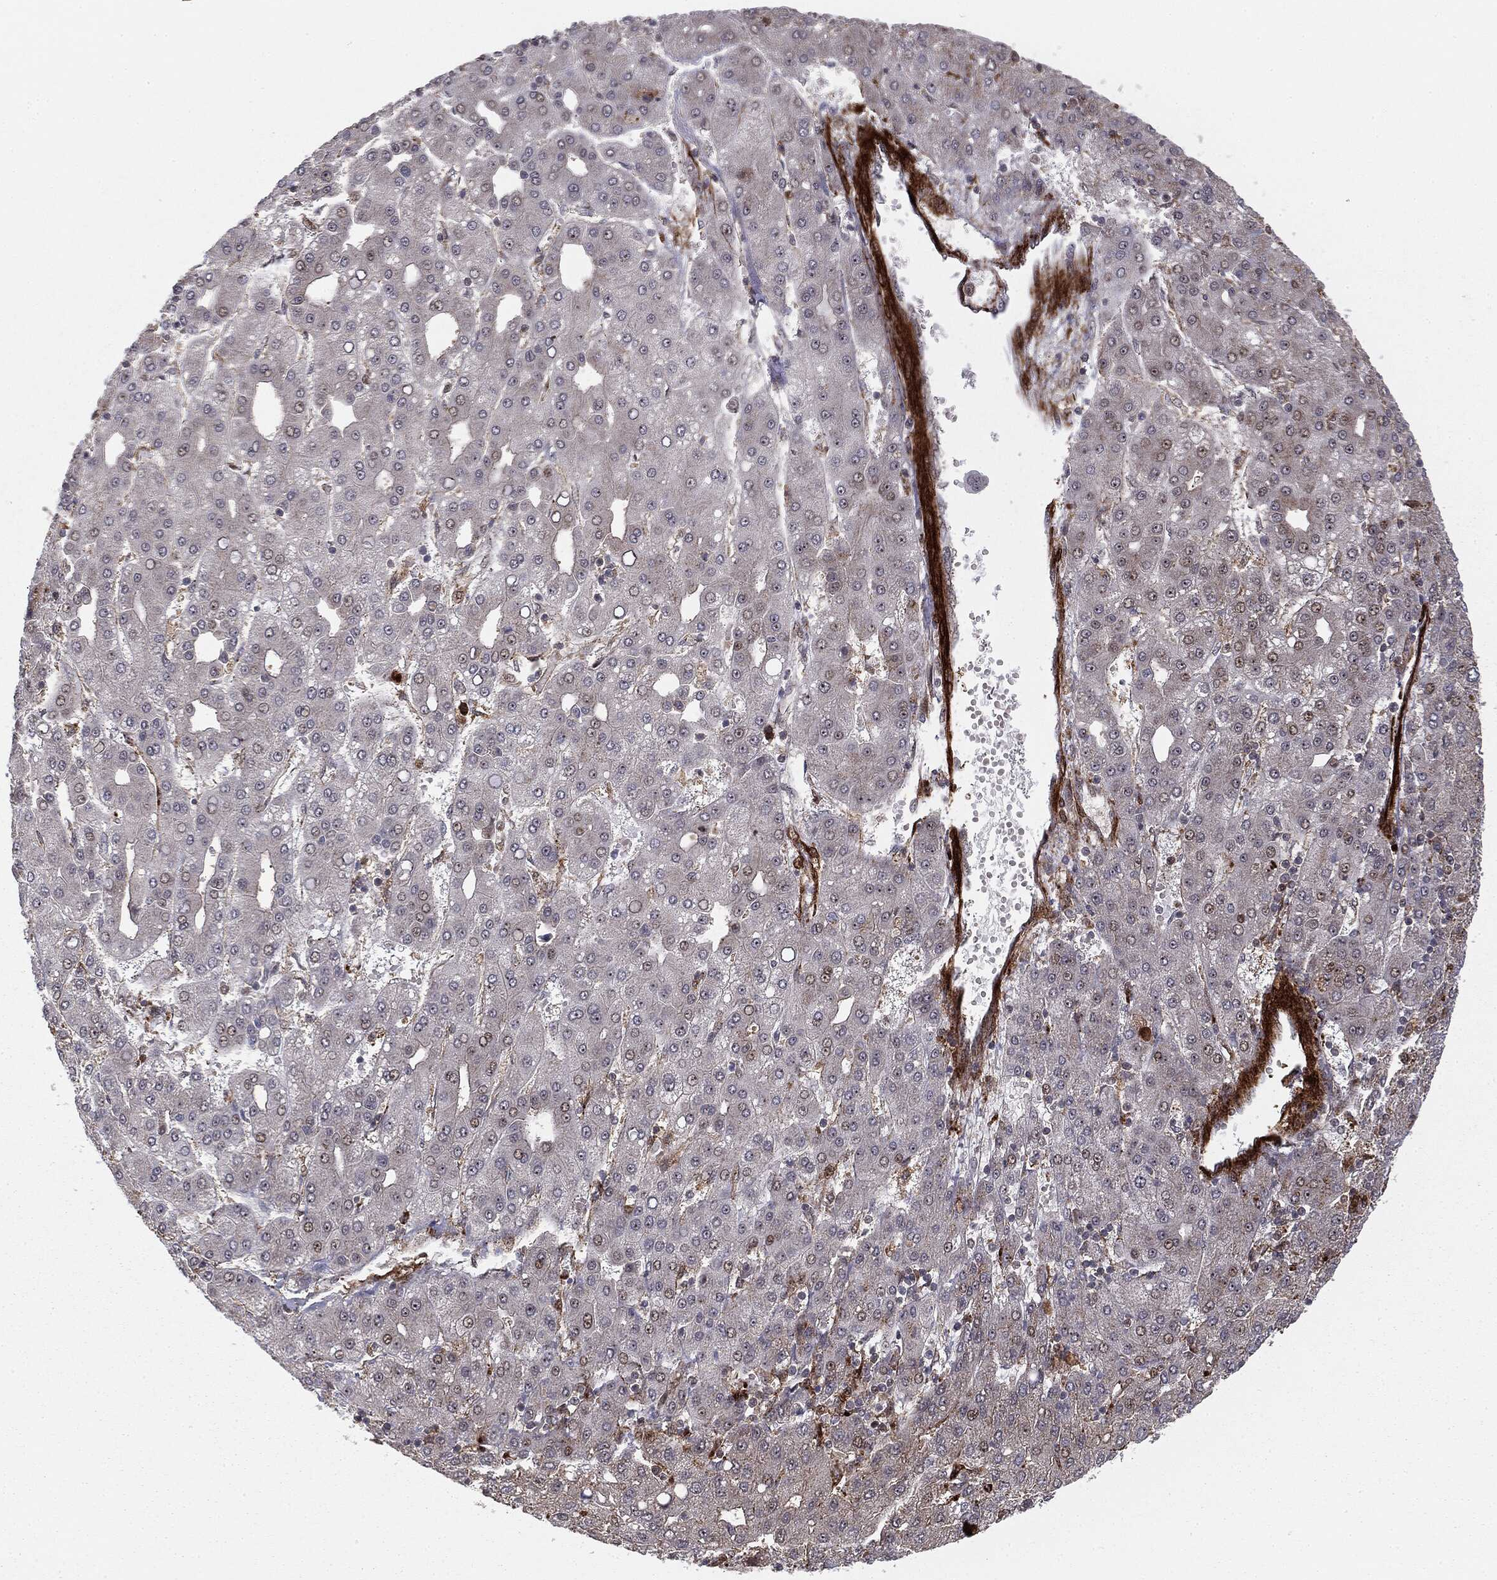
{"staining": {"intensity": "negative", "quantity": "none", "location": "none"}, "tissue": "liver cancer", "cell_type": "Tumor cells", "image_type": "cancer", "snomed": [{"axis": "morphology", "description": "Carcinoma, Hepatocellular, NOS"}, {"axis": "topography", "description": "Liver"}], "caption": "Immunohistochemistry (IHC) of human hepatocellular carcinoma (liver) demonstrates no expression in tumor cells.", "gene": "PTEN", "patient": {"sex": "male", "age": 65}}